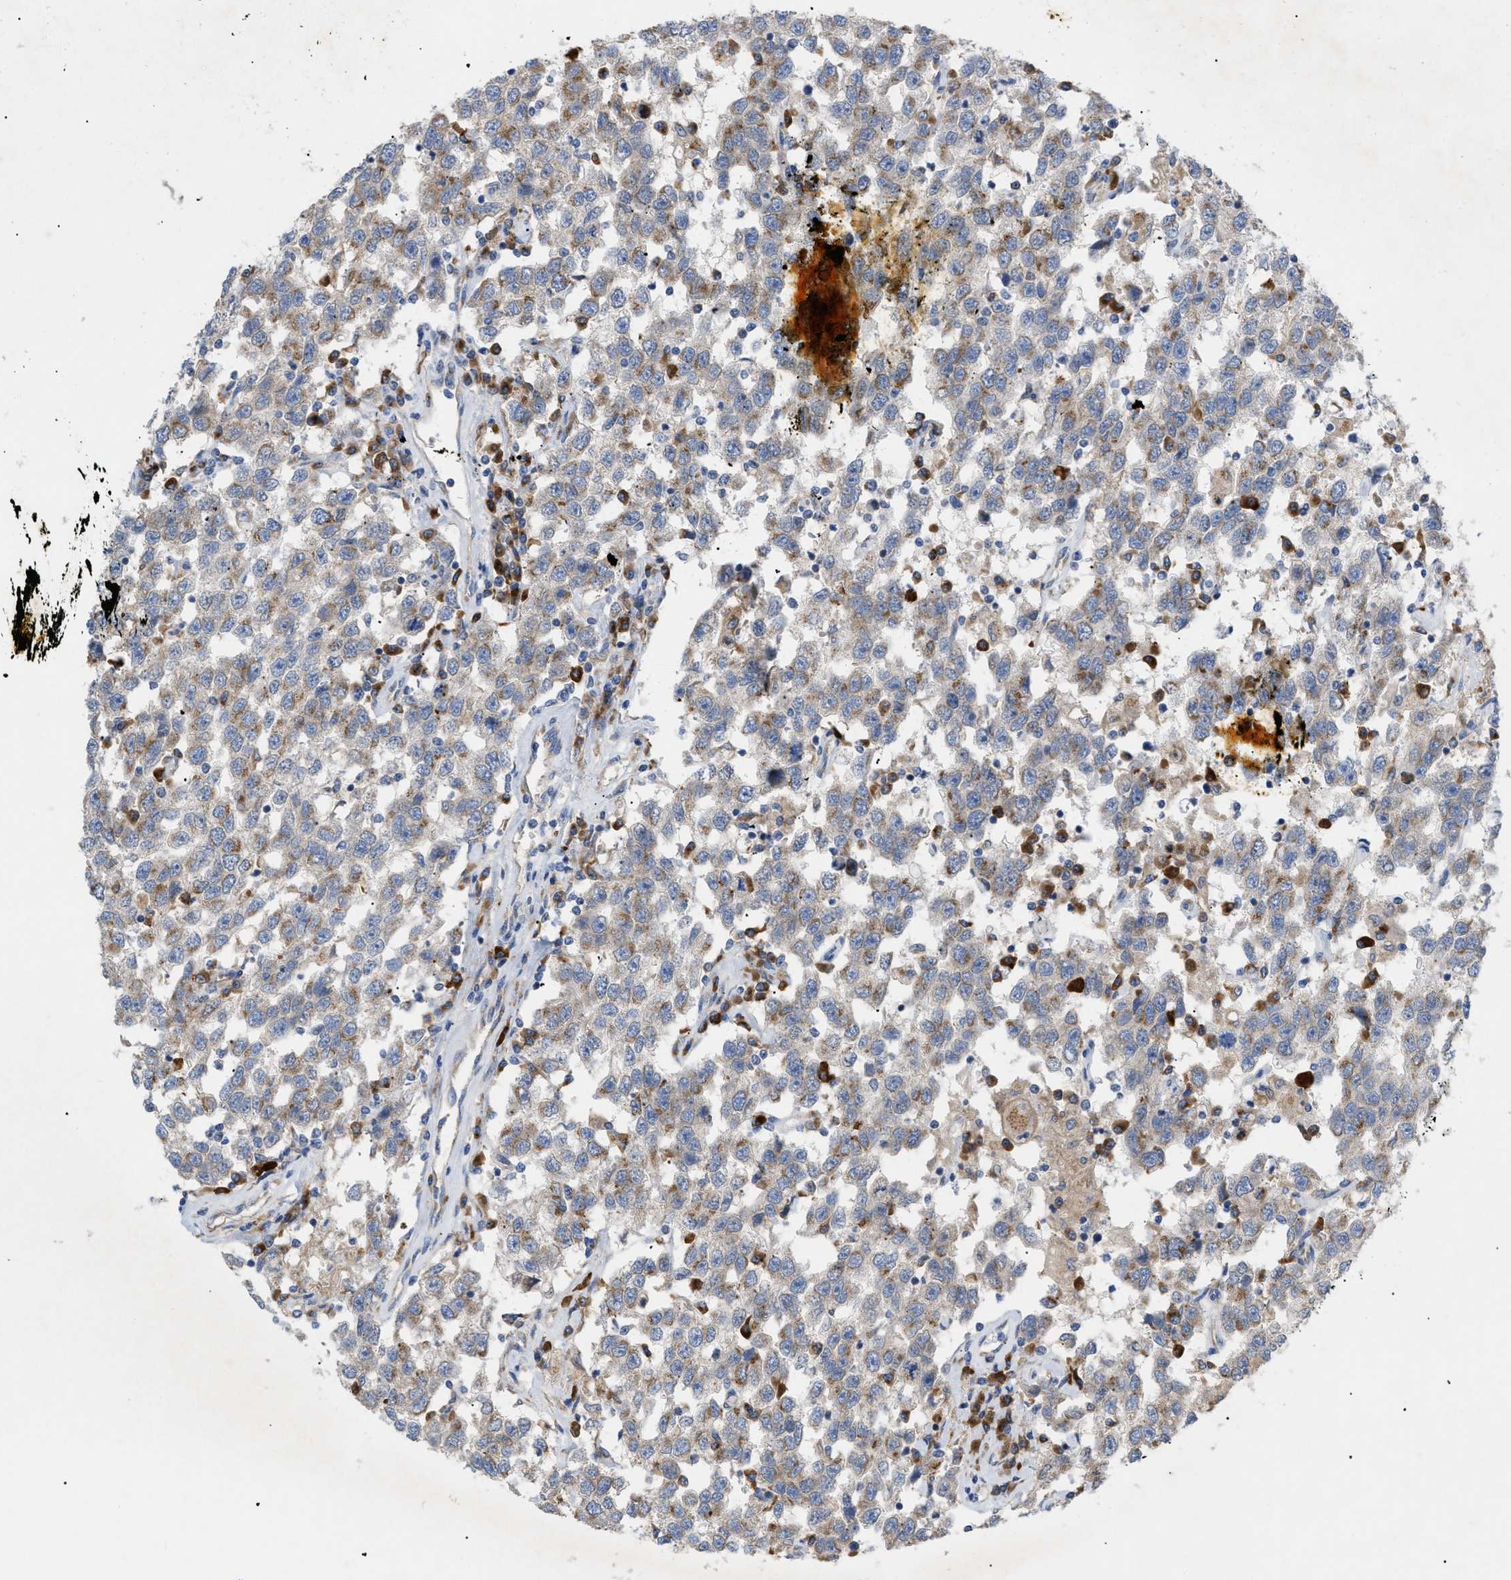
{"staining": {"intensity": "moderate", "quantity": "<25%", "location": "cytoplasmic/membranous"}, "tissue": "testis cancer", "cell_type": "Tumor cells", "image_type": "cancer", "snomed": [{"axis": "morphology", "description": "Seminoma, NOS"}, {"axis": "topography", "description": "Testis"}], "caption": "Protein staining demonstrates moderate cytoplasmic/membranous staining in approximately <25% of tumor cells in testis cancer (seminoma). (DAB = brown stain, brightfield microscopy at high magnification).", "gene": "SLC50A1", "patient": {"sex": "male", "age": 41}}